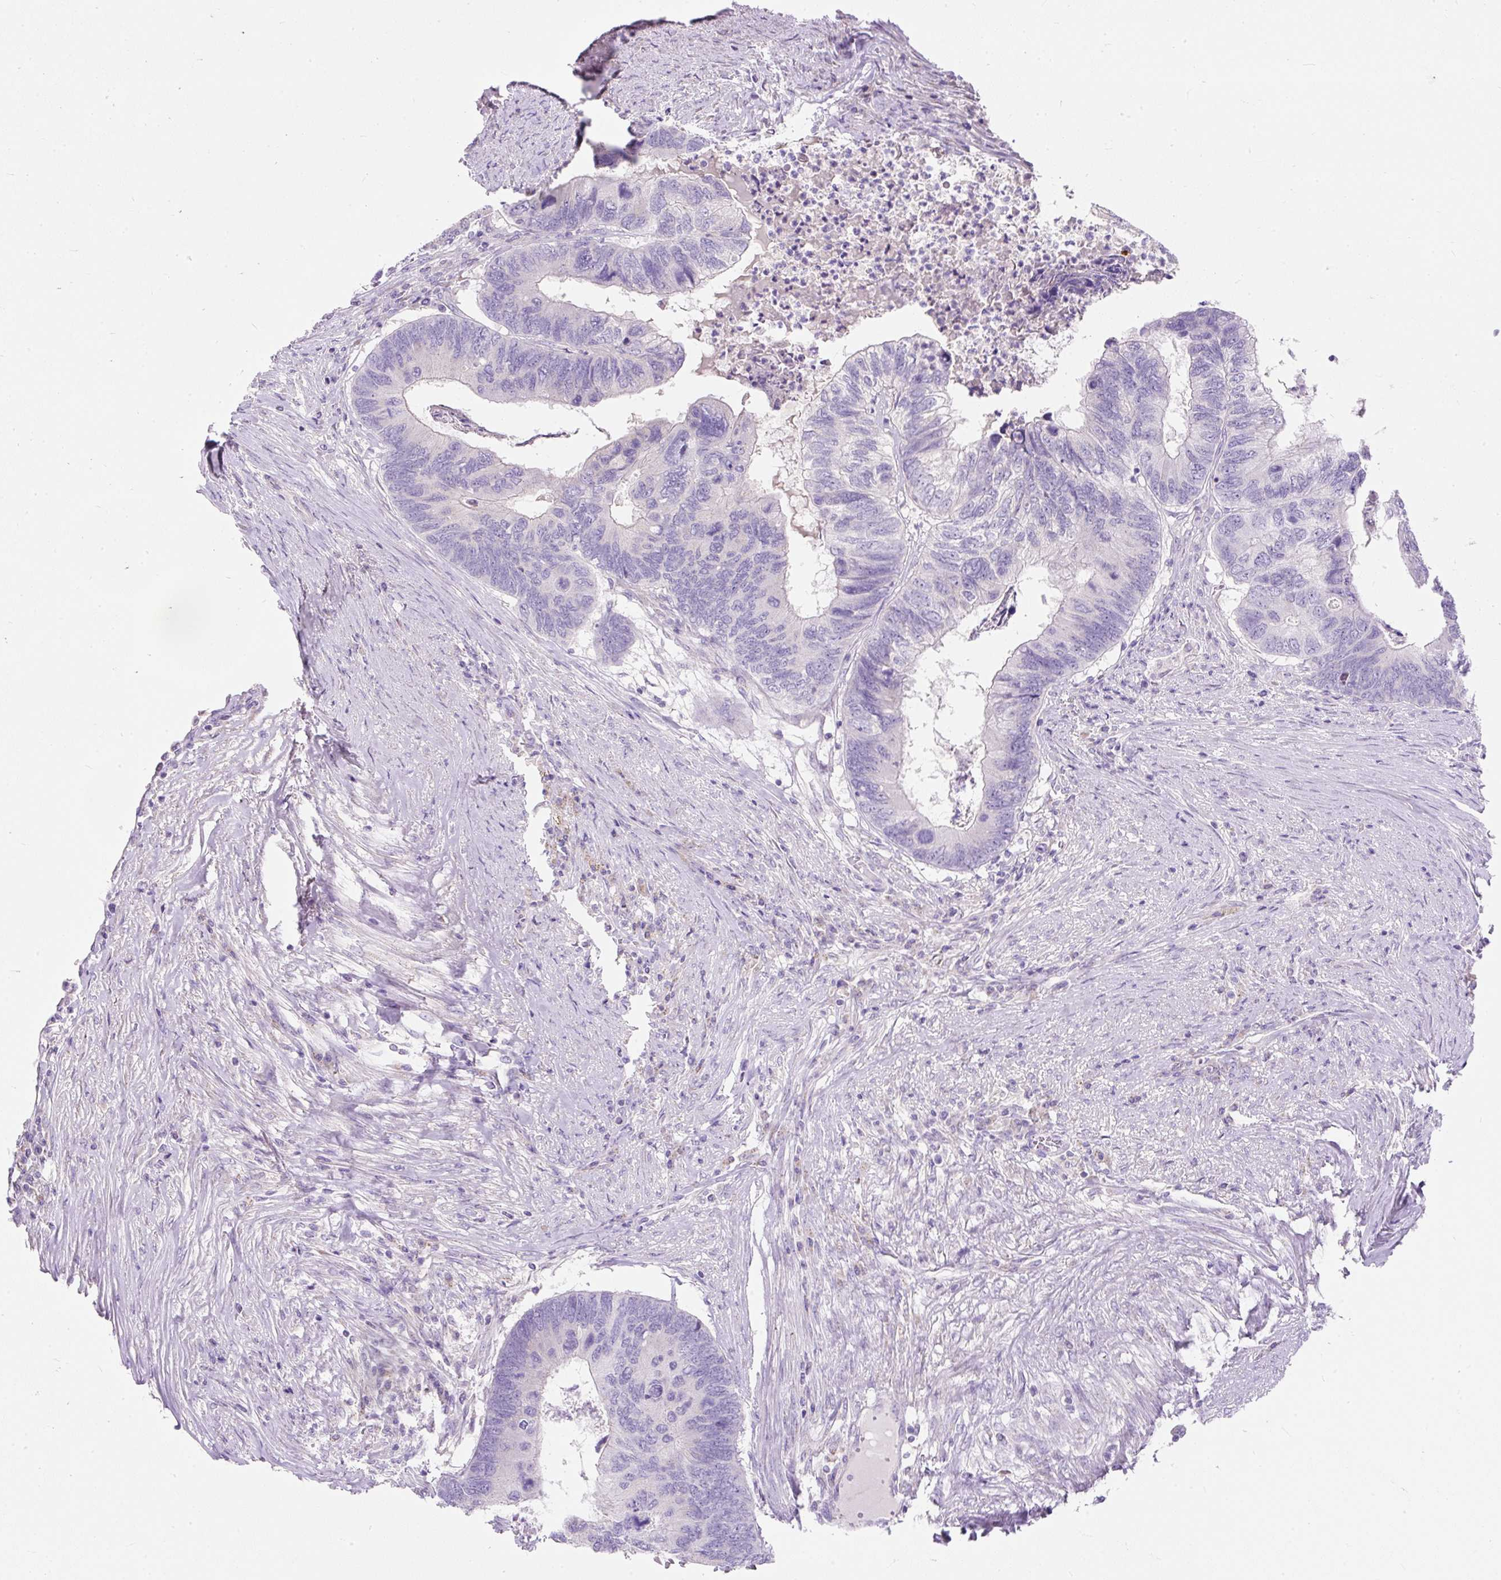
{"staining": {"intensity": "negative", "quantity": "none", "location": "none"}, "tissue": "colorectal cancer", "cell_type": "Tumor cells", "image_type": "cancer", "snomed": [{"axis": "morphology", "description": "Adenocarcinoma, NOS"}, {"axis": "topography", "description": "Colon"}], "caption": "A photomicrograph of human colorectal adenocarcinoma is negative for staining in tumor cells.", "gene": "SUSD5", "patient": {"sex": "female", "age": 67}}